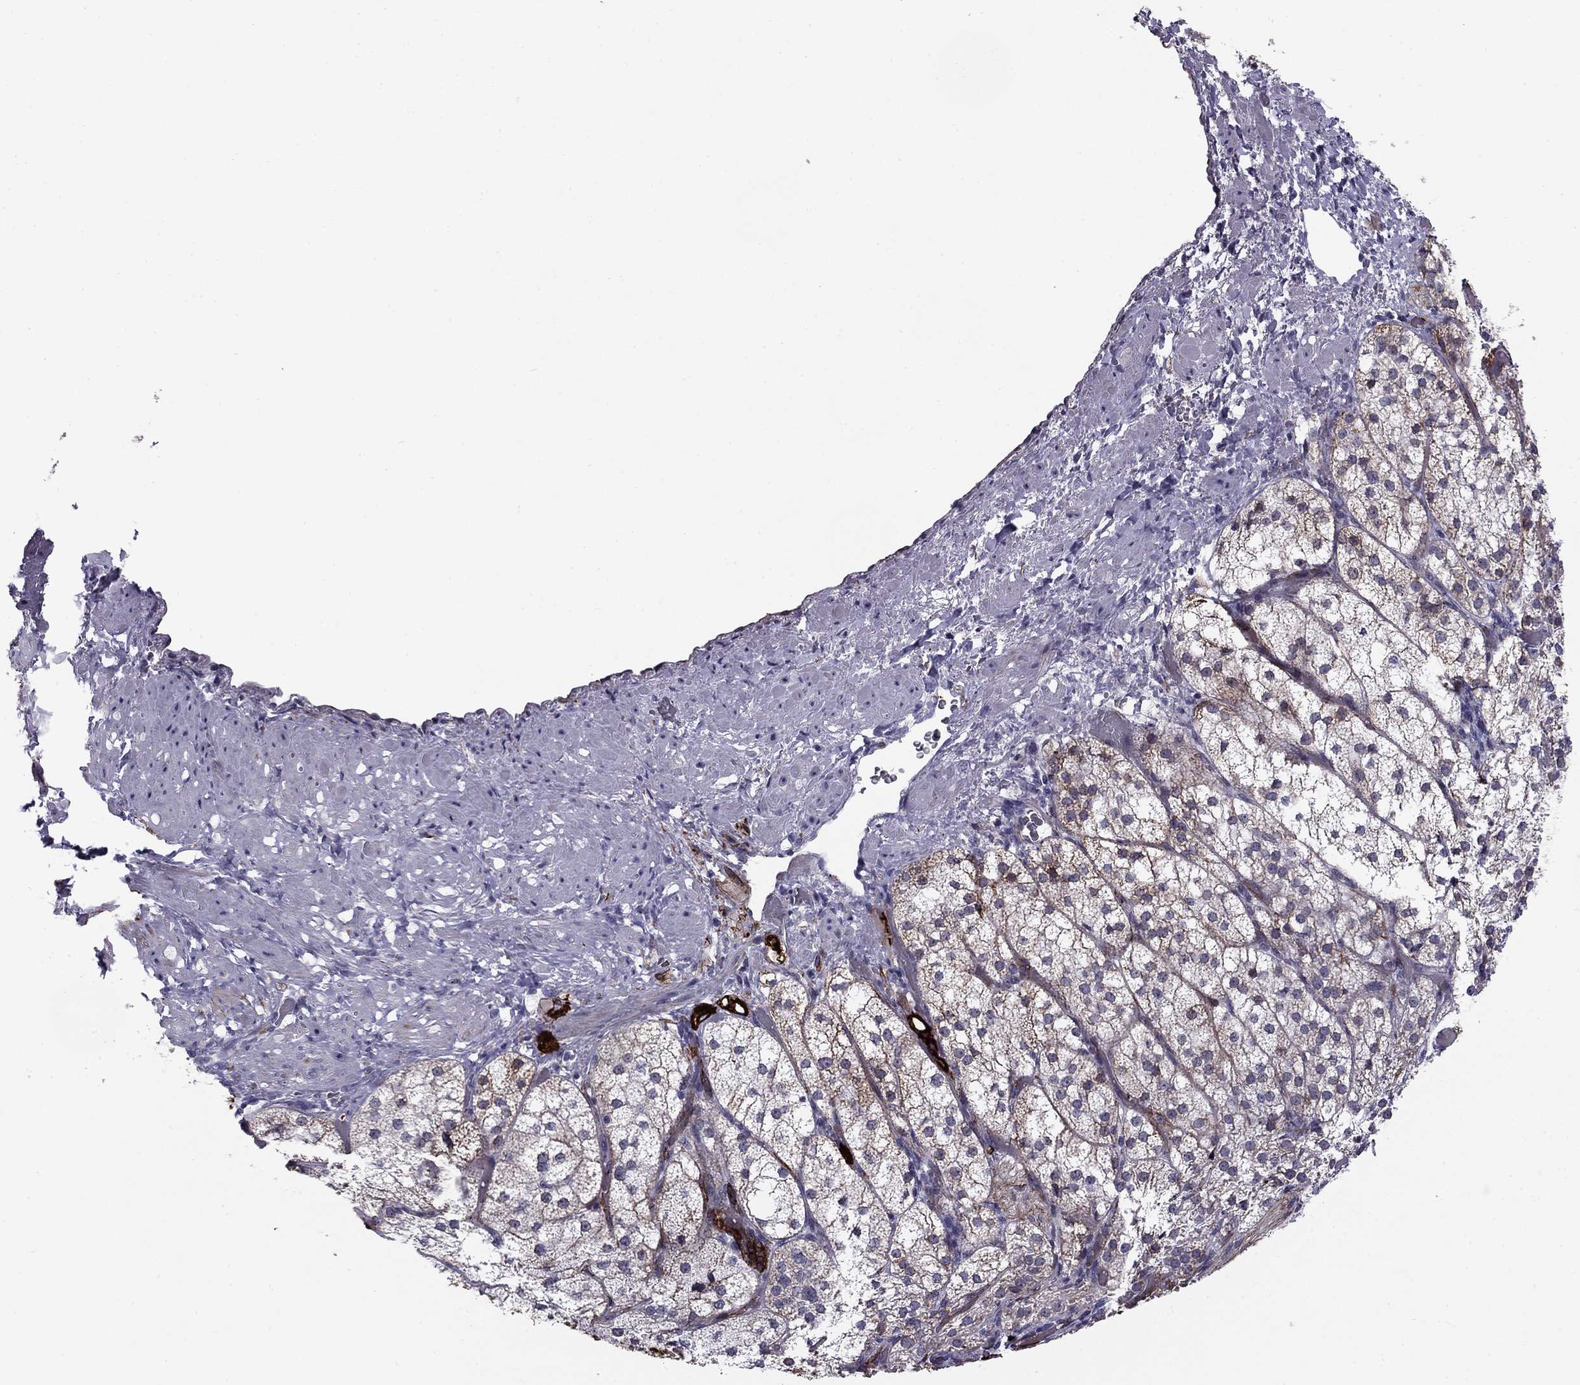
{"staining": {"intensity": "moderate", "quantity": "<25%", "location": "cytoplasmic/membranous"}, "tissue": "adrenal gland", "cell_type": "Glandular cells", "image_type": "normal", "snomed": [{"axis": "morphology", "description": "Normal tissue, NOS"}, {"axis": "topography", "description": "Adrenal gland"}], "caption": "Adrenal gland stained with immunohistochemistry (IHC) displays moderate cytoplasmic/membranous positivity in approximately <25% of glandular cells.", "gene": "ANKS4B", "patient": {"sex": "female", "age": 60}}